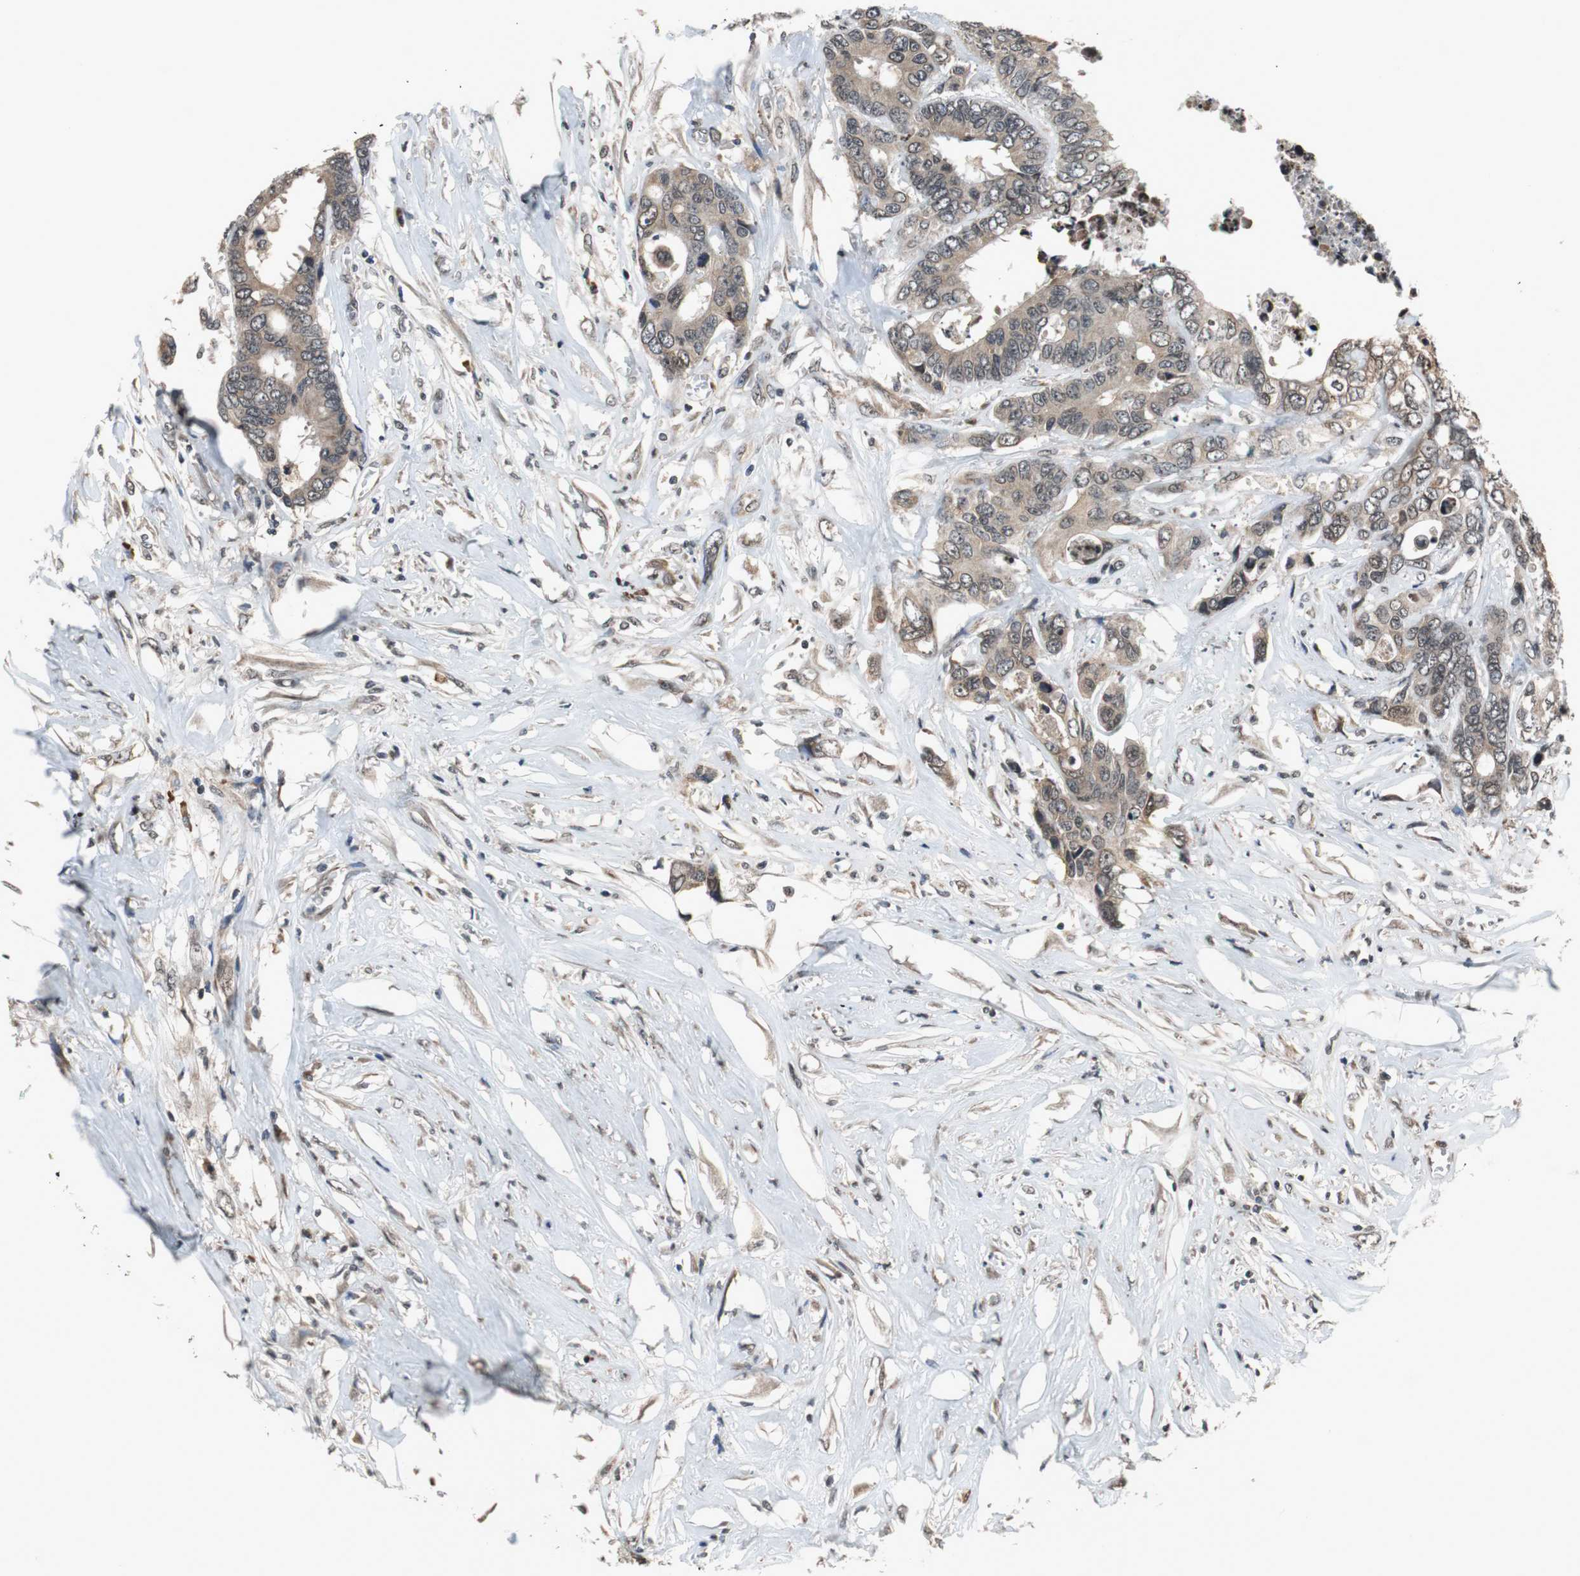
{"staining": {"intensity": "weak", "quantity": ">75%", "location": "cytoplasmic/membranous,nuclear"}, "tissue": "colorectal cancer", "cell_type": "Tumor cells", "image_type": "cancer", "snomed": [{"axis": "morphology", "description": "Adenocarcinoma, NOS"}, {"axis": "topography", "description": "Rectum"}], "caption": "Adenocarcinoma (colorectal) stained for a protein (brown) reveals weak cytoplasmic/membranous and nuclear positive staining in about >75% of tumor cells.", "gene": "REST", "patient": {"sex": "male", "age": 55}}